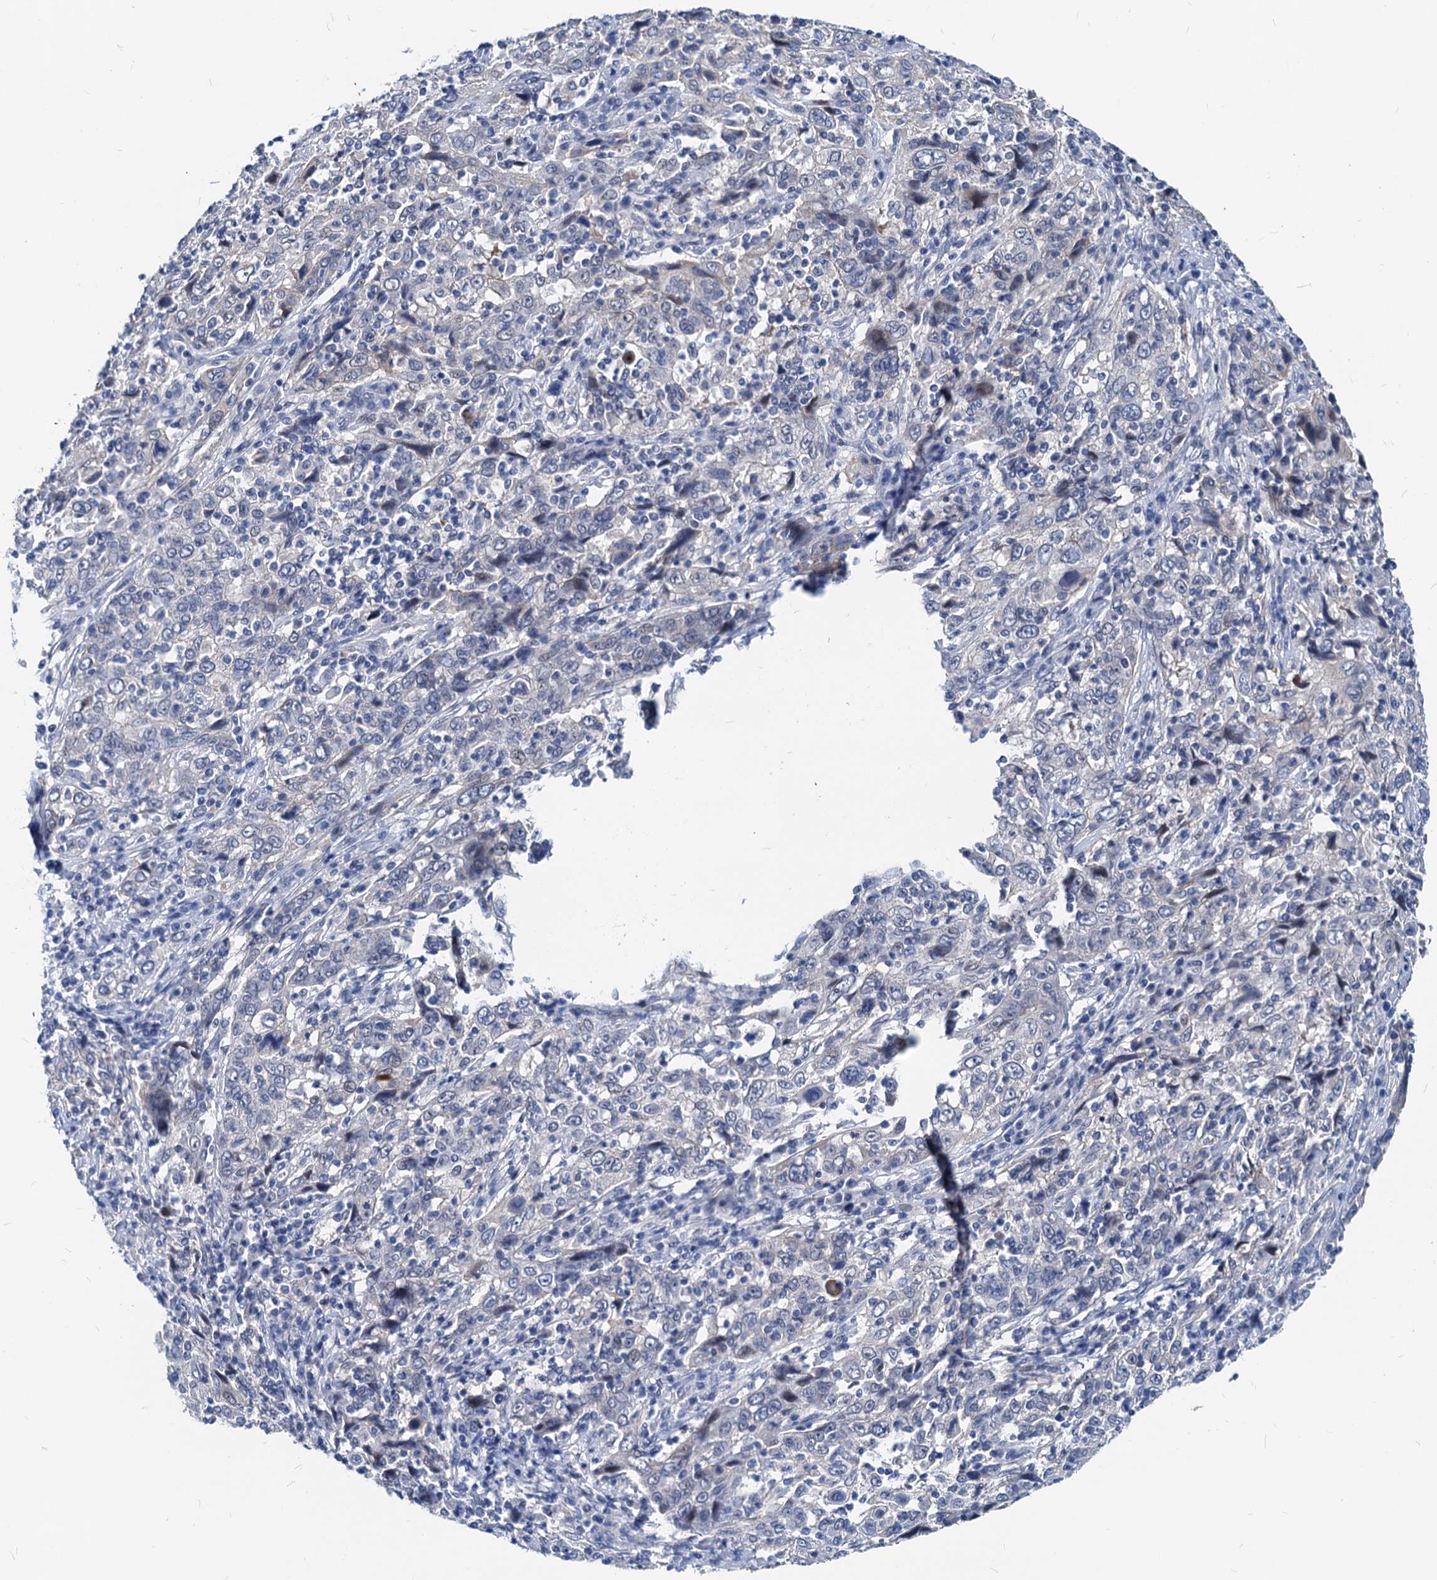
{"staining": {"intensity": "negative", "quantity": "none", "location": "none"}, "tissue": "cervical cancer", "cell_type": "Tumor cells", "image_type": "cancer", "snomed": [{"axis": "morphology", "description": "Squamous cell carcinoma, NOS"}, {"axis": "topography", "description": "Cervix"}], "caption": "Protein analysis of cervical cancer (squamous cell carcinoma) shows no significant expression in tumor cells.", "gene": "HSF2", "patient": {"sex": "female", "age": 46}}